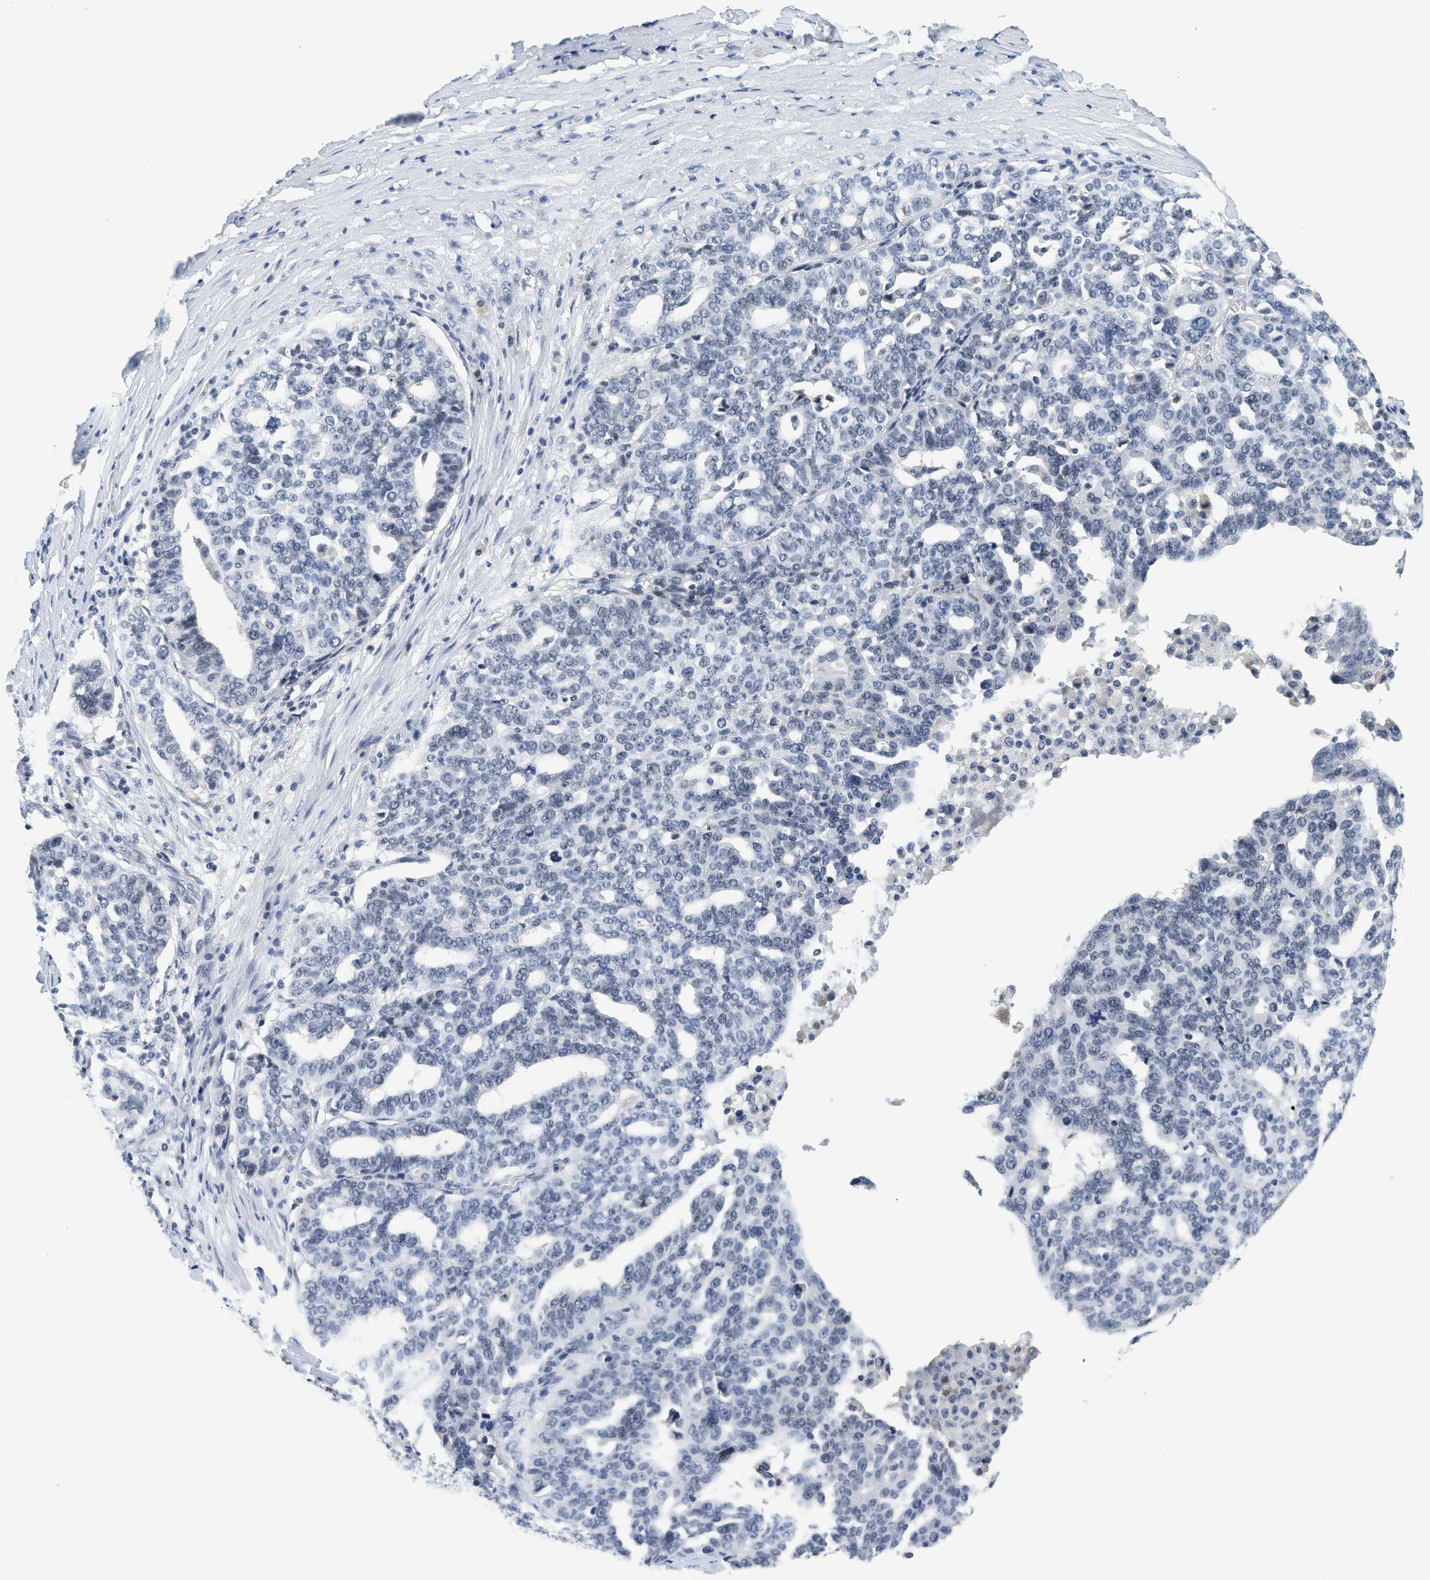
{"staining": {"intensity": "negative", "quantity": "none", "location": "none"}, "tissue": "ovarian cancer", "cell_type": "Tumor cells", "image_type": "cancer", "snomed": [{"axis": "morphology", "description": "Cystadenocarcinoma, serous, NOS"}, {"axis": "topography", "description": "Ovary"}], "caption": "Serous cystadenocarcinoma (ovarian) was stained to show a protein in brown. There is no significant positivity in tumor cells. (Brightfield microscopy of DAB immunohistochemistry (IHC) at high magnification).", "gene": "MZF1", "patient": {"sex": "female", "age": 59}}